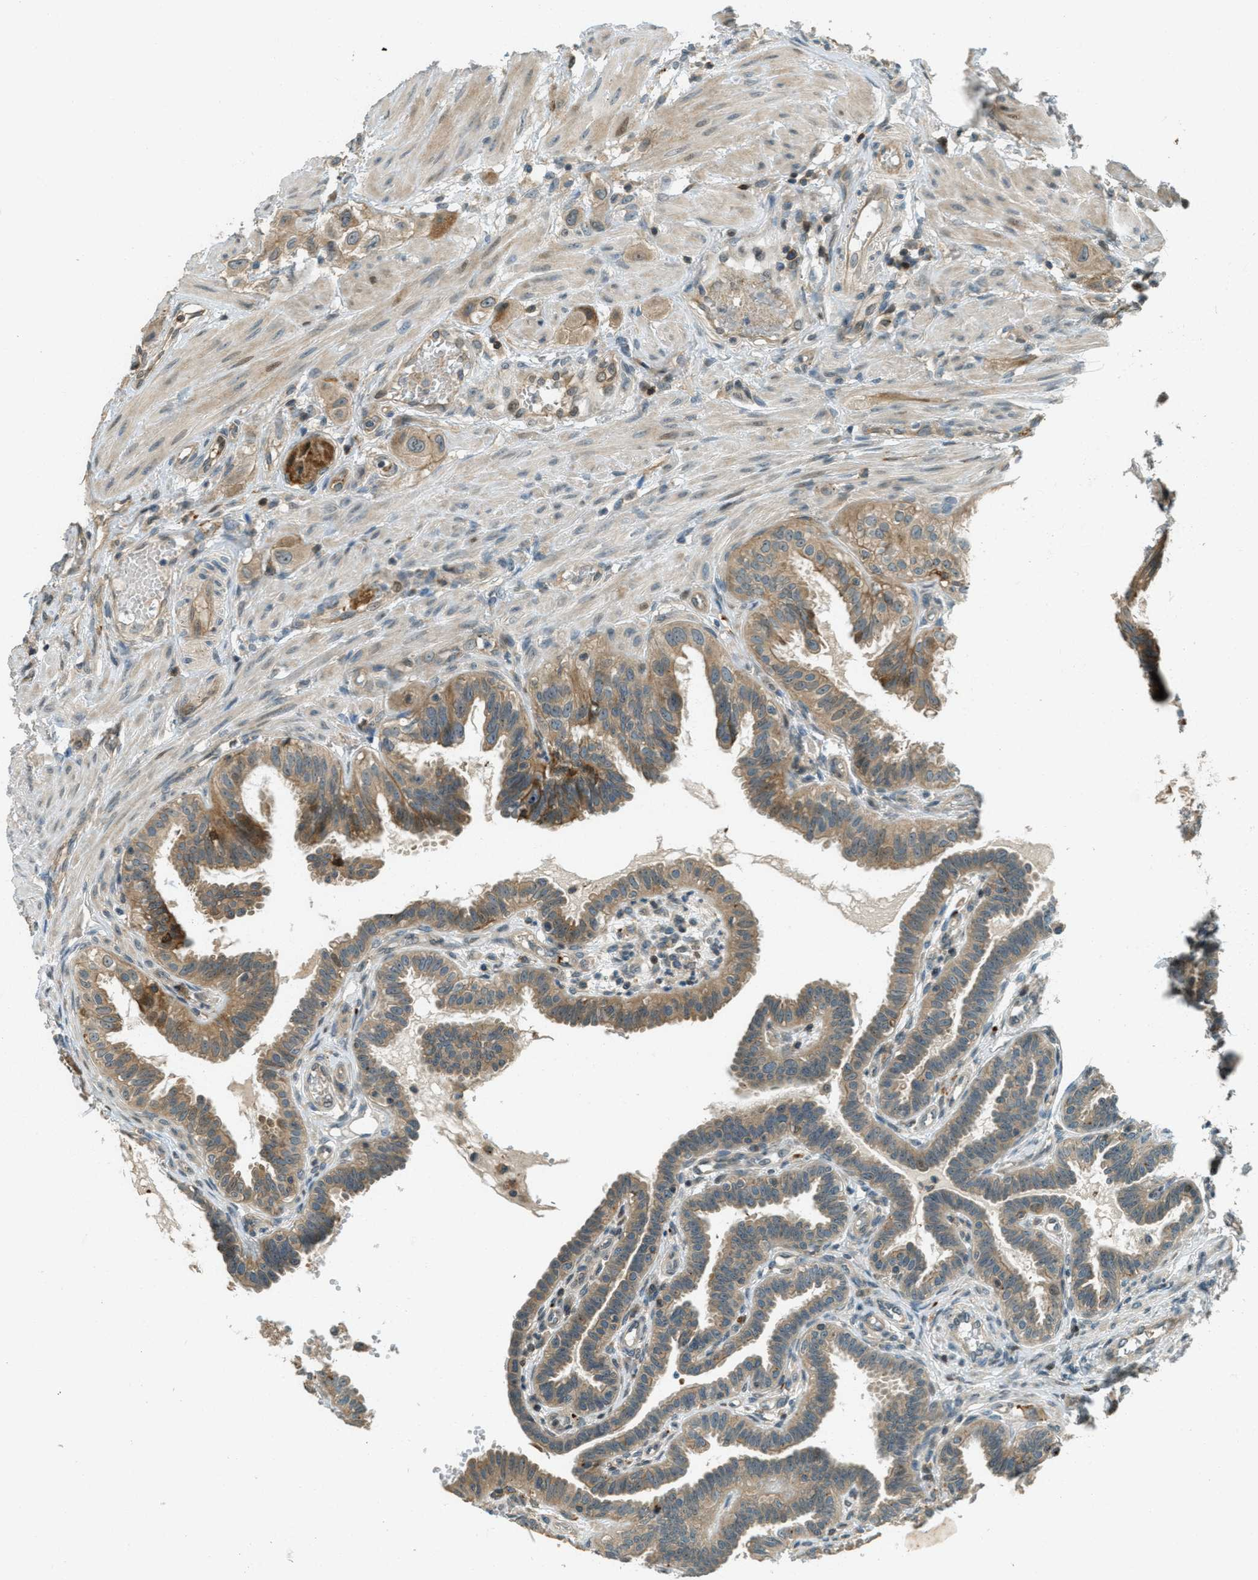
{"staining": {"intensity": "moderate", "quantity": ">75%", "location": "cytoplasmic/membranous"}, "tissue": "fallopian tube", "cell_type": "Glandular cells", "image_type": "normal", "snomed": [{"axis": "morphology", "description": "Normal tissue, NOS"}, {"axis": "topography", "description": "Fallopian tube"}, {"axis": "topography", "description": "Placenta"}], "caption": "Immunohistochemistry of normal fallopian tube exhibits medium levels of moderate cytoplasmic/membranous staining in approximately >75% of glandular cells. (Brightfield microscopy of DAB IHC at high magnification).", "gene": "PTPN23", "patient": {"sex": "female", "age": 34}}